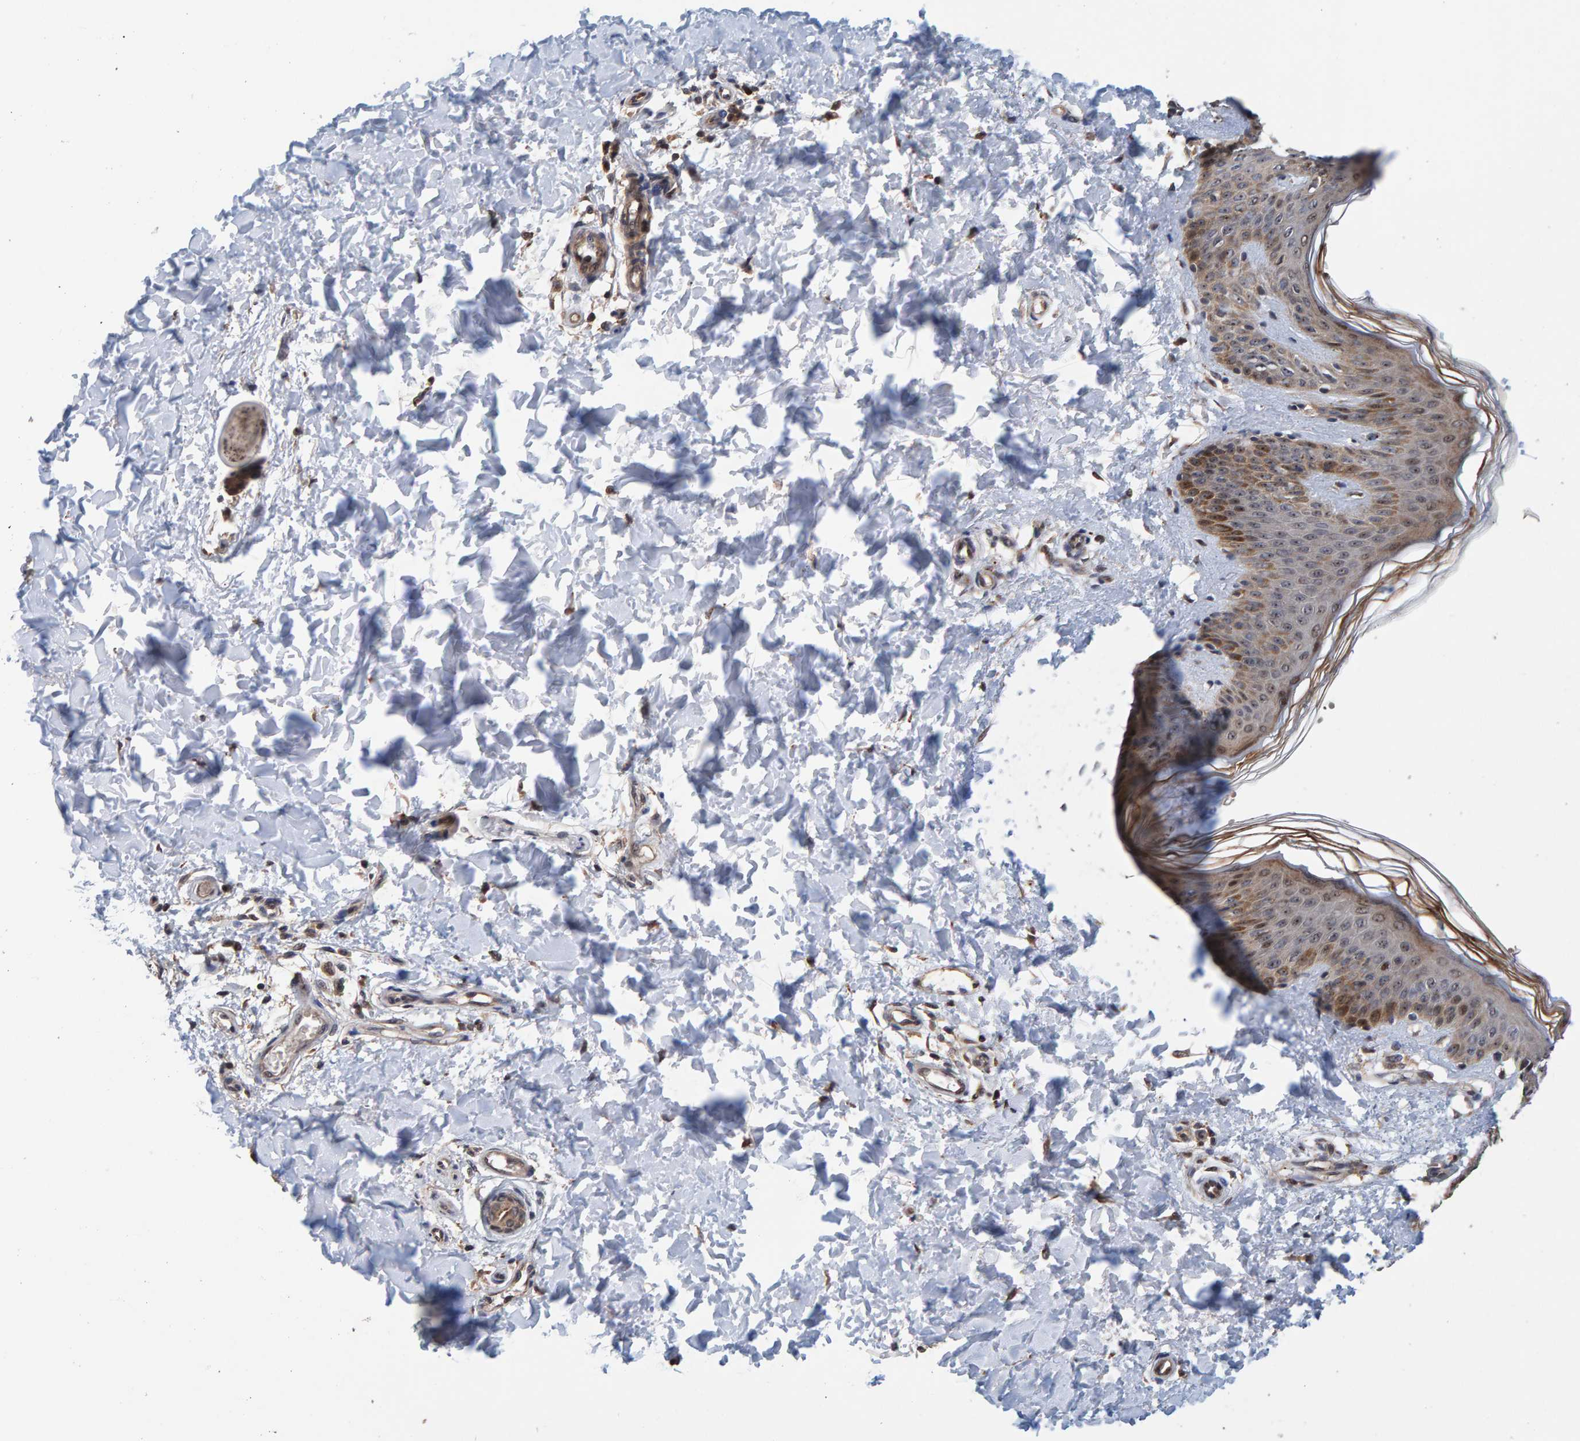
{"staining": {"intensity": "strong", "quantity": ">75%", "location": "cytoplasmic/membranous"}, "tissue": "skin", "cell_type": "Fibroblasts", "image_type": "normal", "snomed": [{"axis": "morphology", "description": "Normal tissue, NOS"}, {"axis": "morphology", "description": "Neoplasm, benign, NOS"}, {"axis": "topography", "description": "Skin"}, {"axis": "topography", "description": "Soft tissue"}], "caption": "An IHC histopathology image of benign tissue is shown. Protein staining in brown highlights strong cytoplasmic/membranous positivity in skin within fibroblasts. (Brightfield microscopy of DAB IHC at high magnification).", "gene": "CCDC25", "patient": {"sex": "male", "age": 26}}